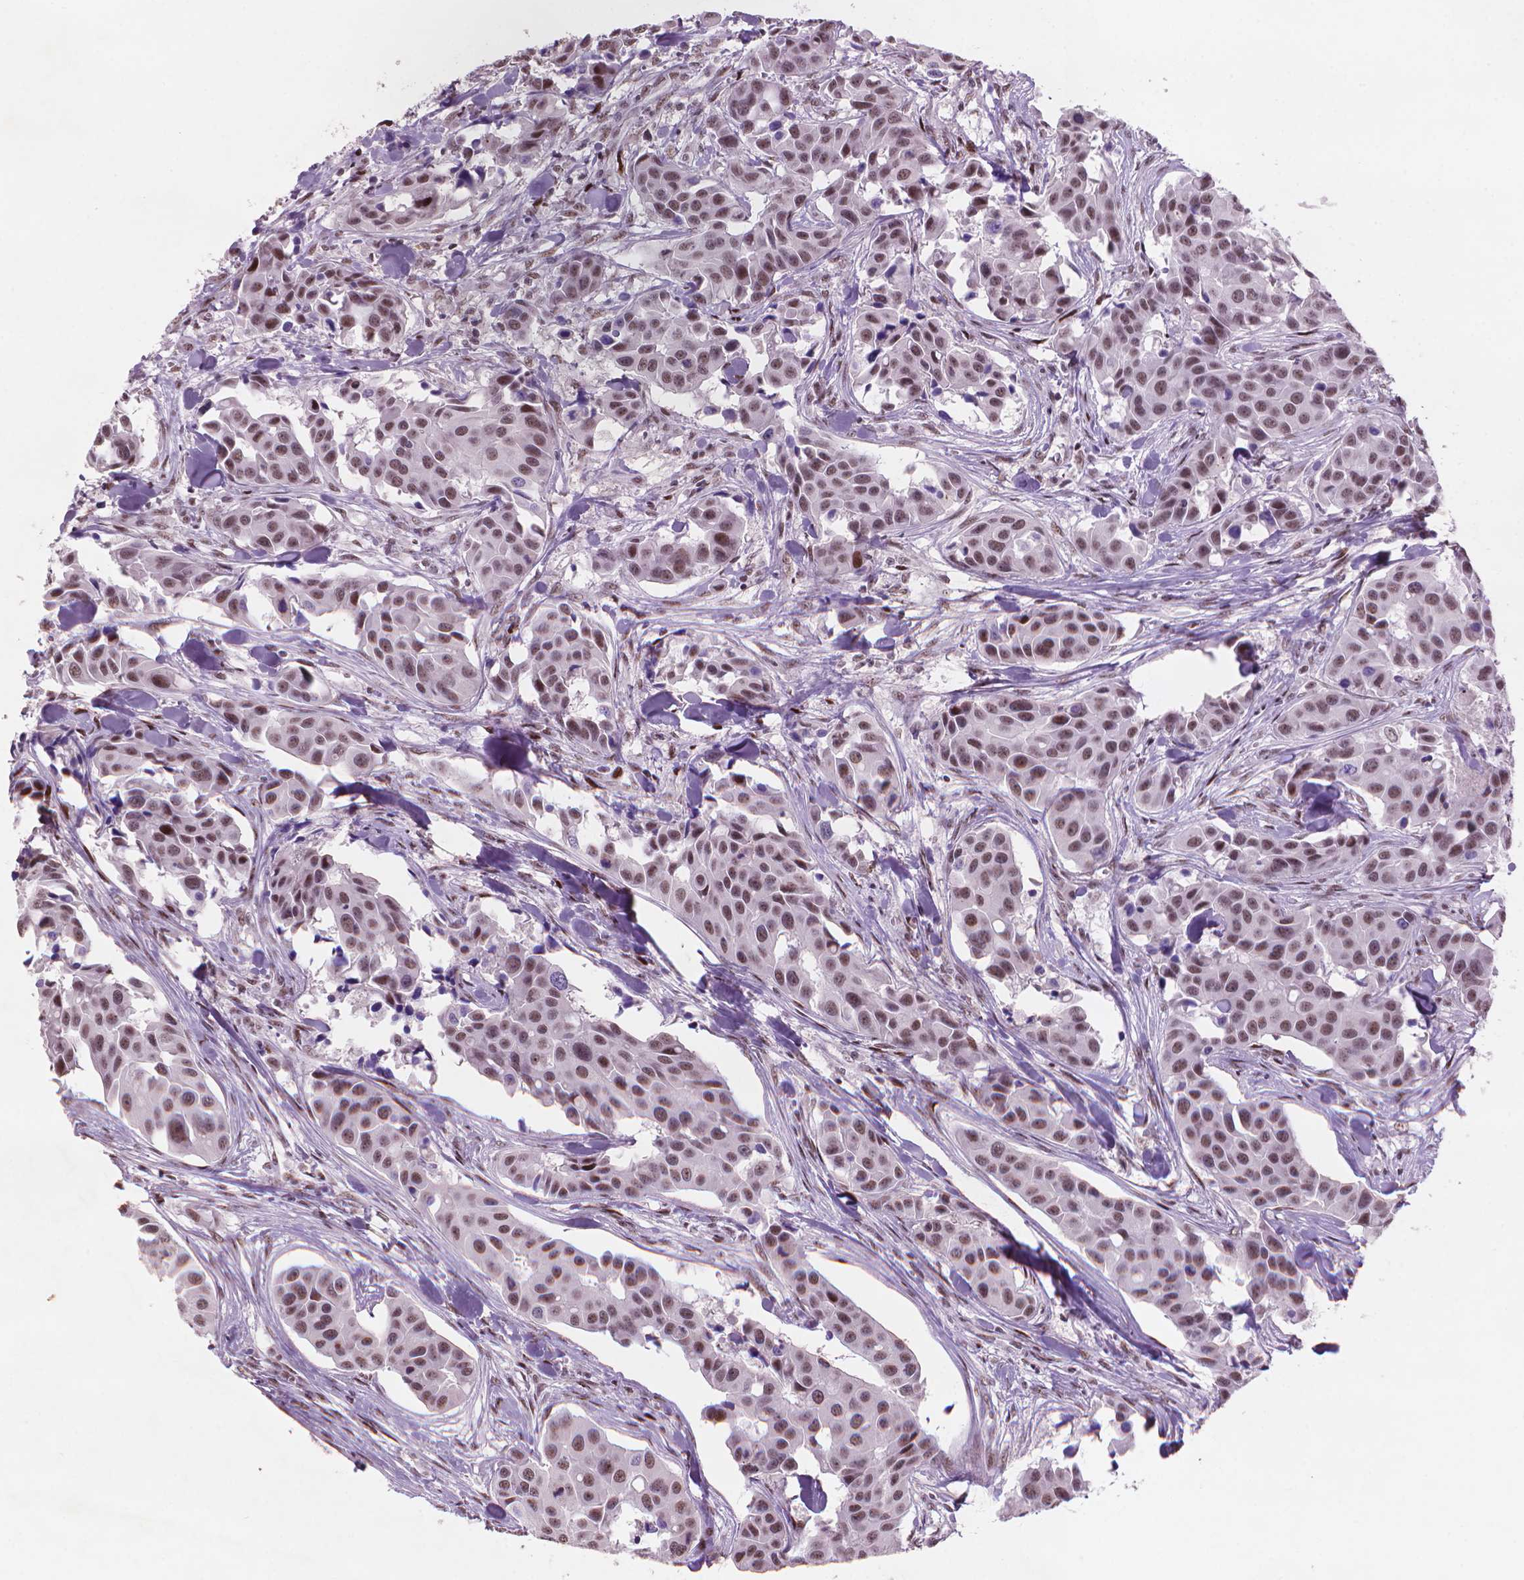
{"staining": {"intensity": "moderate", "quantity": ">75%", "location": "nuclear"}, "tissue": "head and neck cancer", "cell_type": "Tumor cells", "image_type": "cancer", "snomed": [{"axis": "morphology", "description": "Adenocarcinoma, NOS"}, {"axis": "topography", "description": "Head-Neck"}], "caption": "Moderate nuclear protein expression is seen in approximately >75% of tumor cells in adenocarcinoma (head and neck).", "gene": "HES7", "patient": {"sex": "male", "age": 76}}